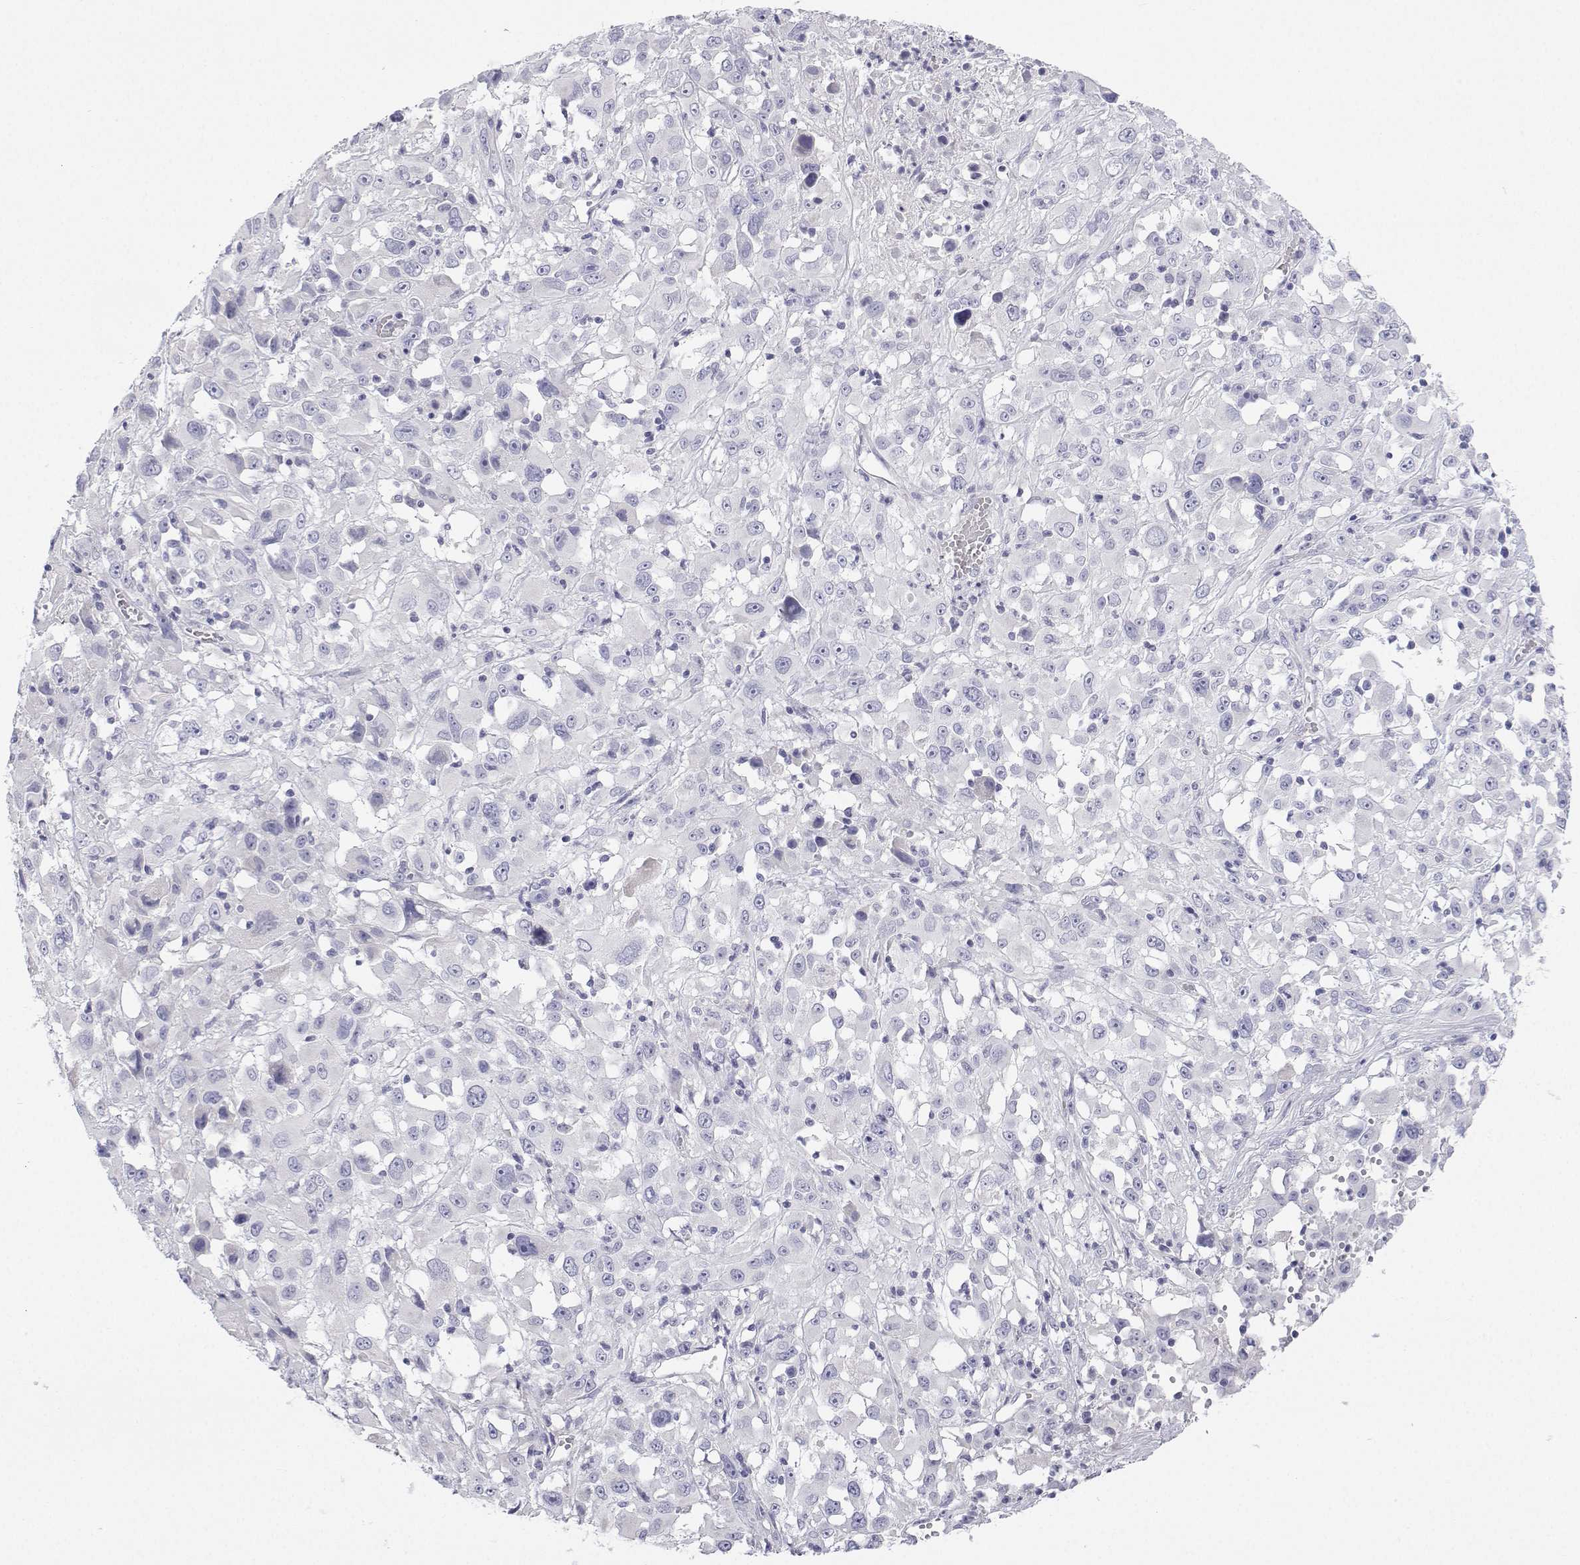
{"staining": {"intensity": "negative", "quantity": "none", "location": "none"}, "tissue": "melanoma", "cell_type": "Tumor cells", "image_type": "cancer", "snomed": [{"axis": "morphology", "description": "Malignant melanoma, Metastatic site"}, {"axis": "topography", "description": "Soft tissue"}], "caption": "Human melanoma stained for a protein using IHC reveals no staining in tumor cells.", "gene": "ANKRD65", "patient": {"sex": "male", "age": 50}}